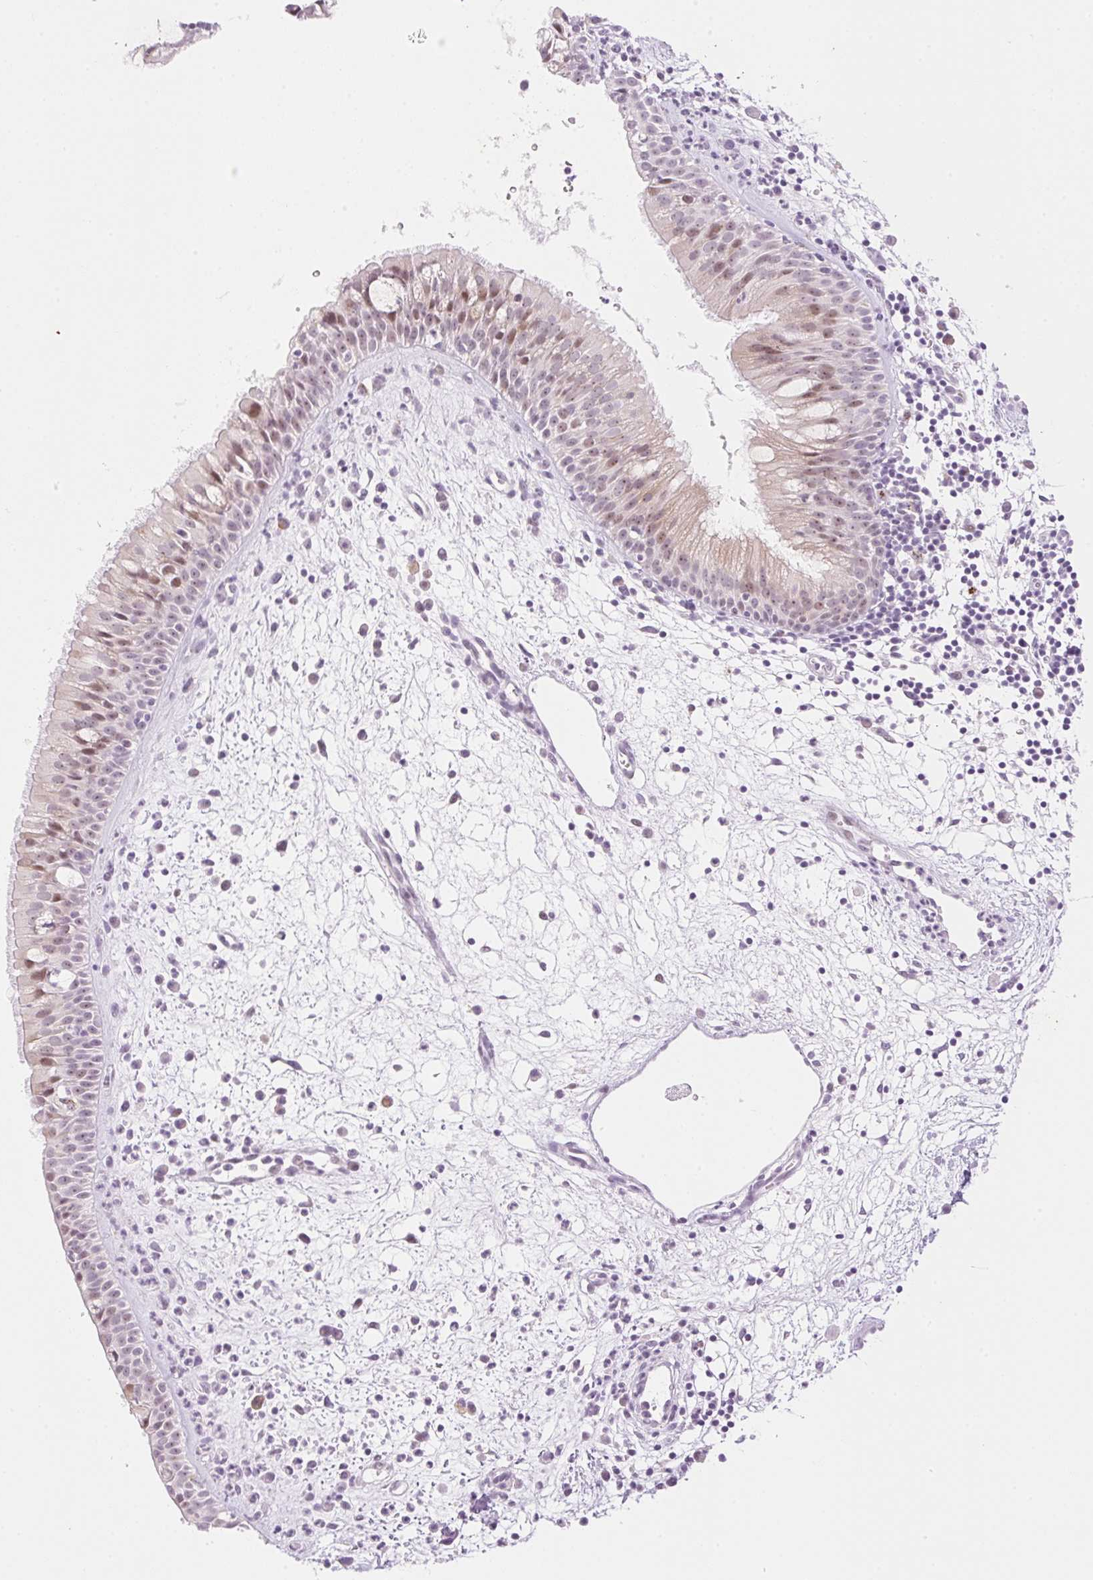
{"staining": {"intensity": "moderate", "quantity": "<25%", "location": "nuclear"}, "tissue": "nasopharynx", "cell_type": "Respiratory epithelial cells", "image_type": "normal", "snomed": [{"axis": "morphology", "description": "Normal tissue, NOS"}, {"axis": "topography", "description": "Nasopharynx"}], "caption": "Normal nasopharynx was stained to show a protein in brown. There is low levels of moderate nuclear staining in about <25% of respiratory epithelial cells. (IHC, brightfield microscopy, high magnification).", "gene": "SPRYD4", "patient": {"sex": "male", "age": 65}}